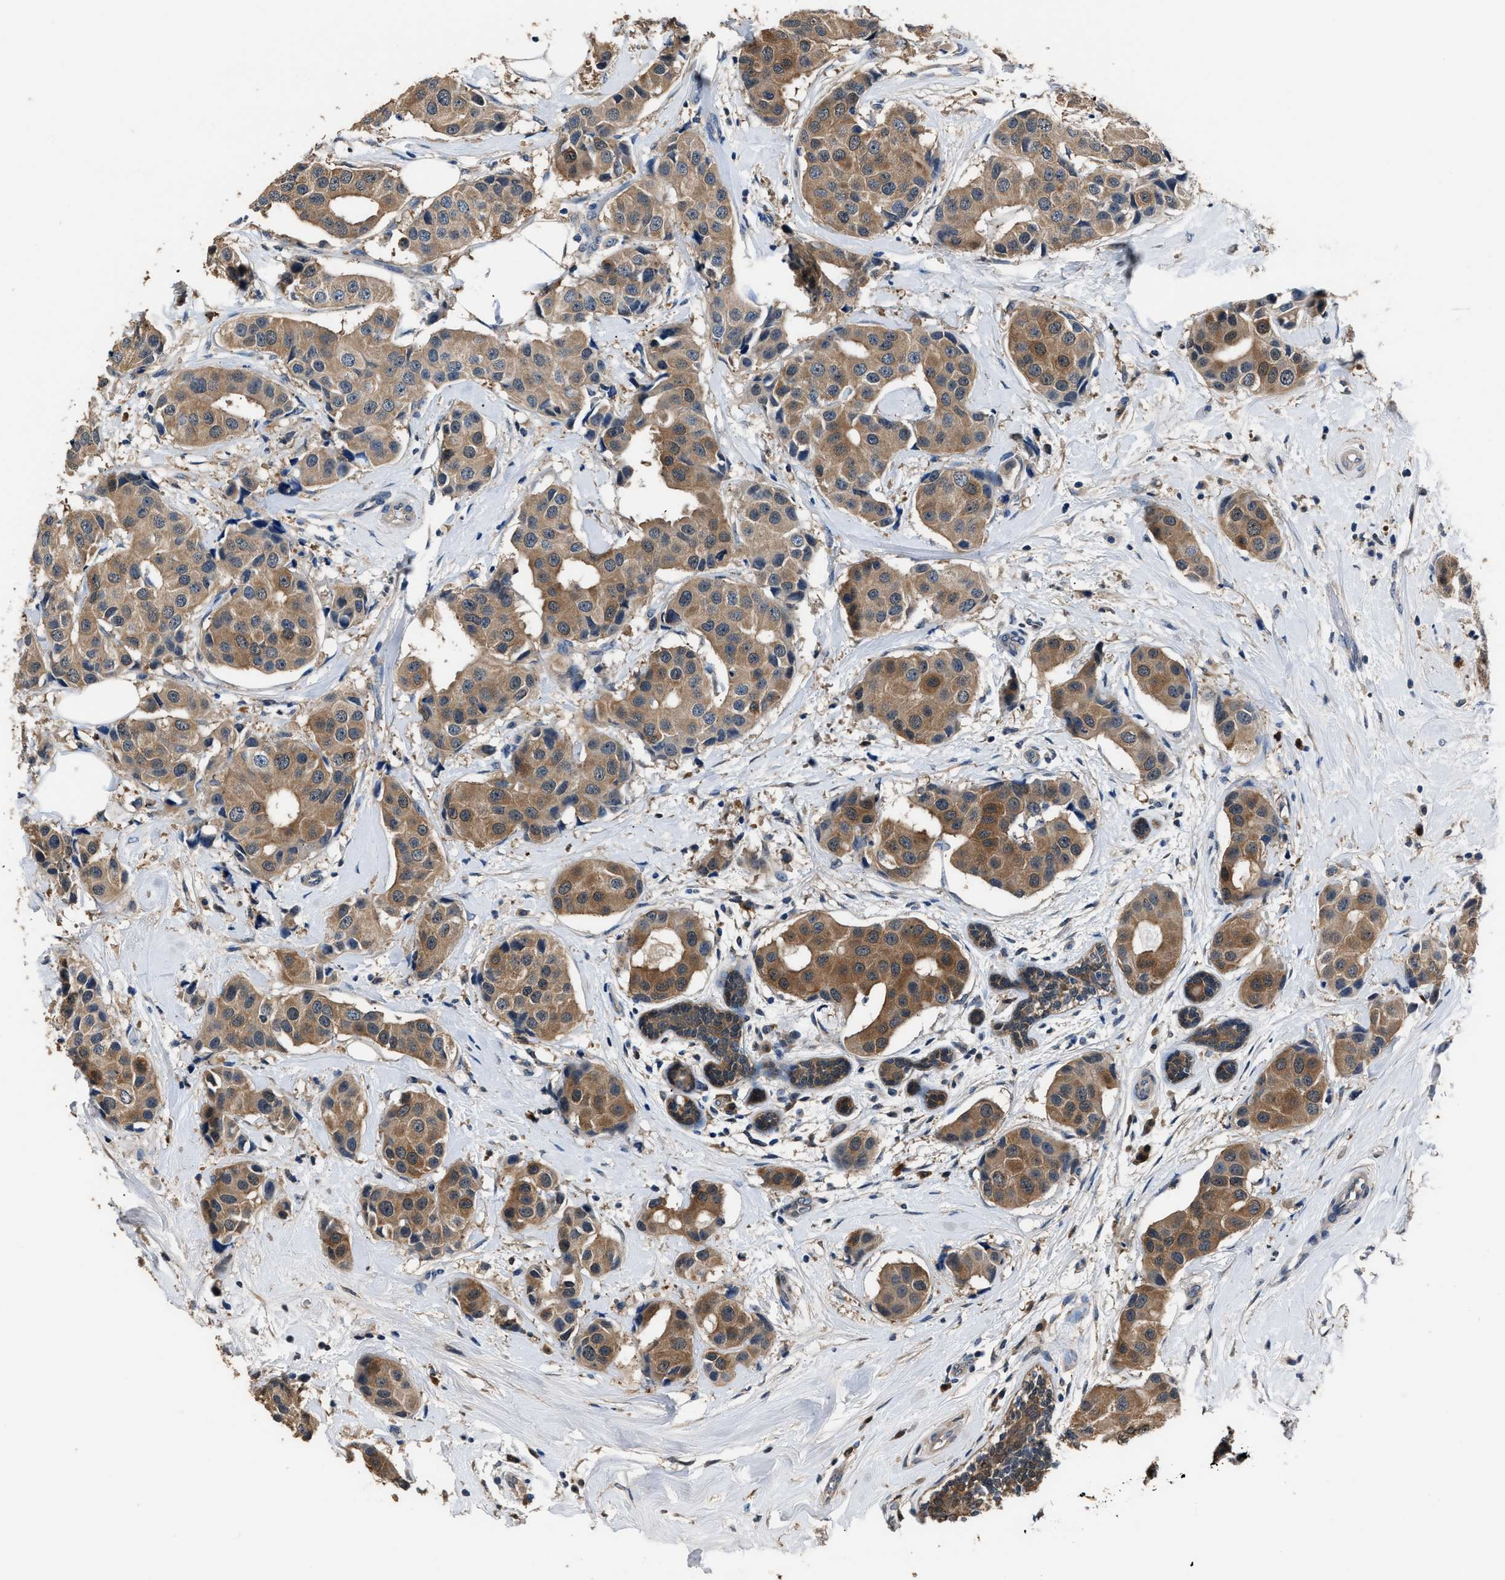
{"staining": {"intensity": "moderate", "quantity": ">75%", "location": "cytoplasmic/membranous"}, "tissue": "breast cancer", "cell_type": "Tumor cells", "image_type": "cancer", "snomed": [{"axis": "morphology", "description": "Normal tissue, NOS"}, {"axis": "morphology", "description": "Duct carcinoma"}, {"axis": "topography", "description": "Breast"}], "caption": "High-power microscopy captured an immunohistochemistry histopathology image of breast infiltrating ductal carcinoma, revealing moderate cytoplasmic/membranous staining in approximately >75% of tumor cells.", "gene": "GSTP1", "patient": {"sex": "female", "age": 39}}